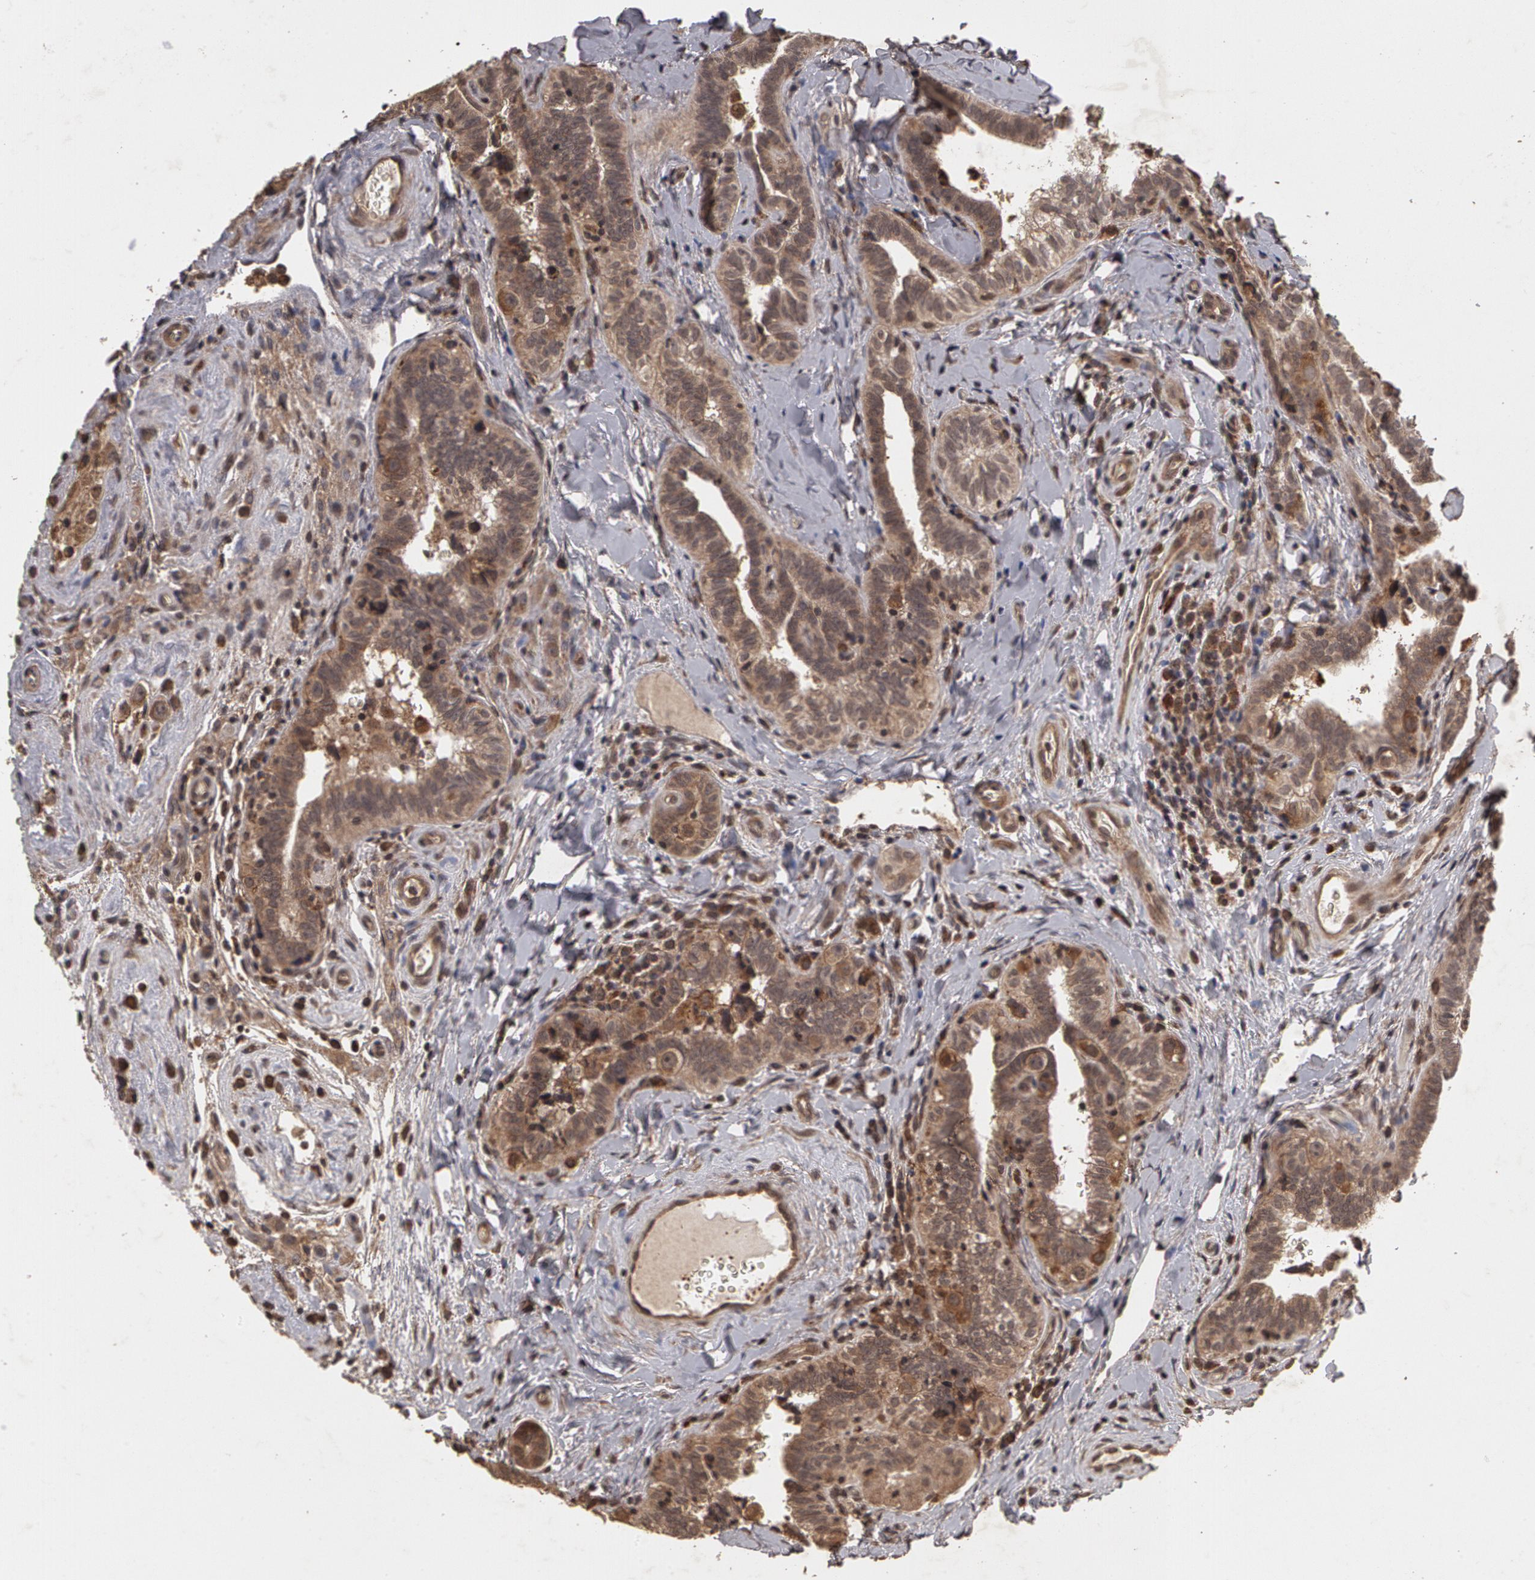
{"staining": {"intensity": "weak", "quantity": "25%-75%", "location": "cytoplasmic/membranous"}, "tissue": "testis cancer", "cell_type": "Tumor cells", "image_type": "cancer", "snomed": [{"axis": "morphology", "description": "Seminoma, NOS"}, {"axis": "topography", "description": "Testis"}], "caption": "Human seminoma (testis) stained for a protein (brown) shows weak cytoplasmic/membranous positive positivity in about 25%-75% of tumor cells.", "gene": "CALR", "patient": {"sex": "male", "age": 32}}